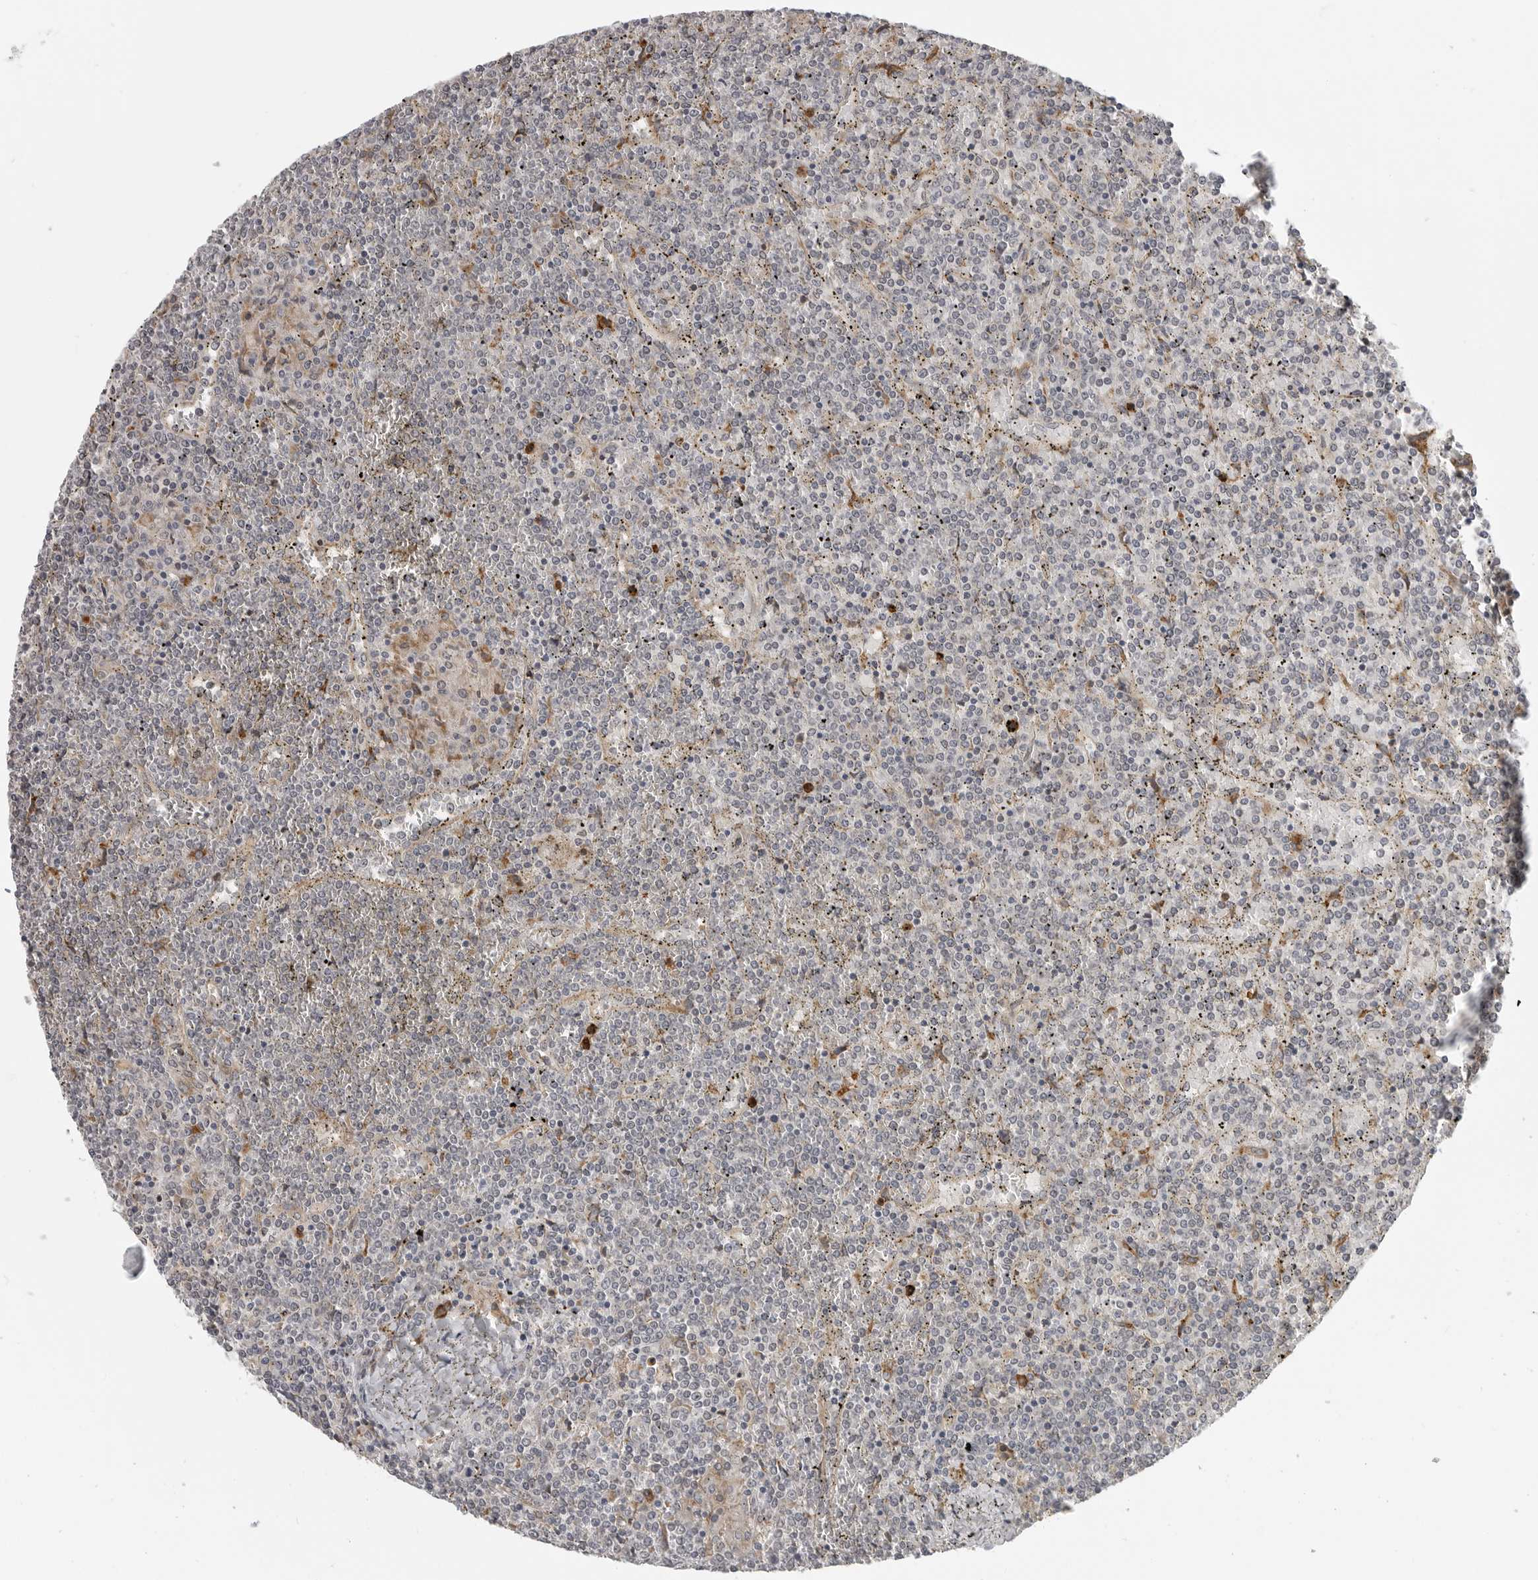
{"staining": {"intensity": "negative", "quantity": "none", "location": "none"}, "tissue": "lymphoma", "cell_type": "Tumor cells", "image_type": "cancer", "snomed": [{"axis": "morphology", "description": "Malignant lymphoma, non-Hodgkin's type, Low grade"}, {"axis": "topography", "description": "Spleen"}], "caption": "DAB immunohistochemical staining of malignant lymphoma, non-Hodgkin's type (low-grade) reveals no significant expression in tumor cells.", "gene": "CEP295NL", "patient": {"sex": "female", "age": 19}}